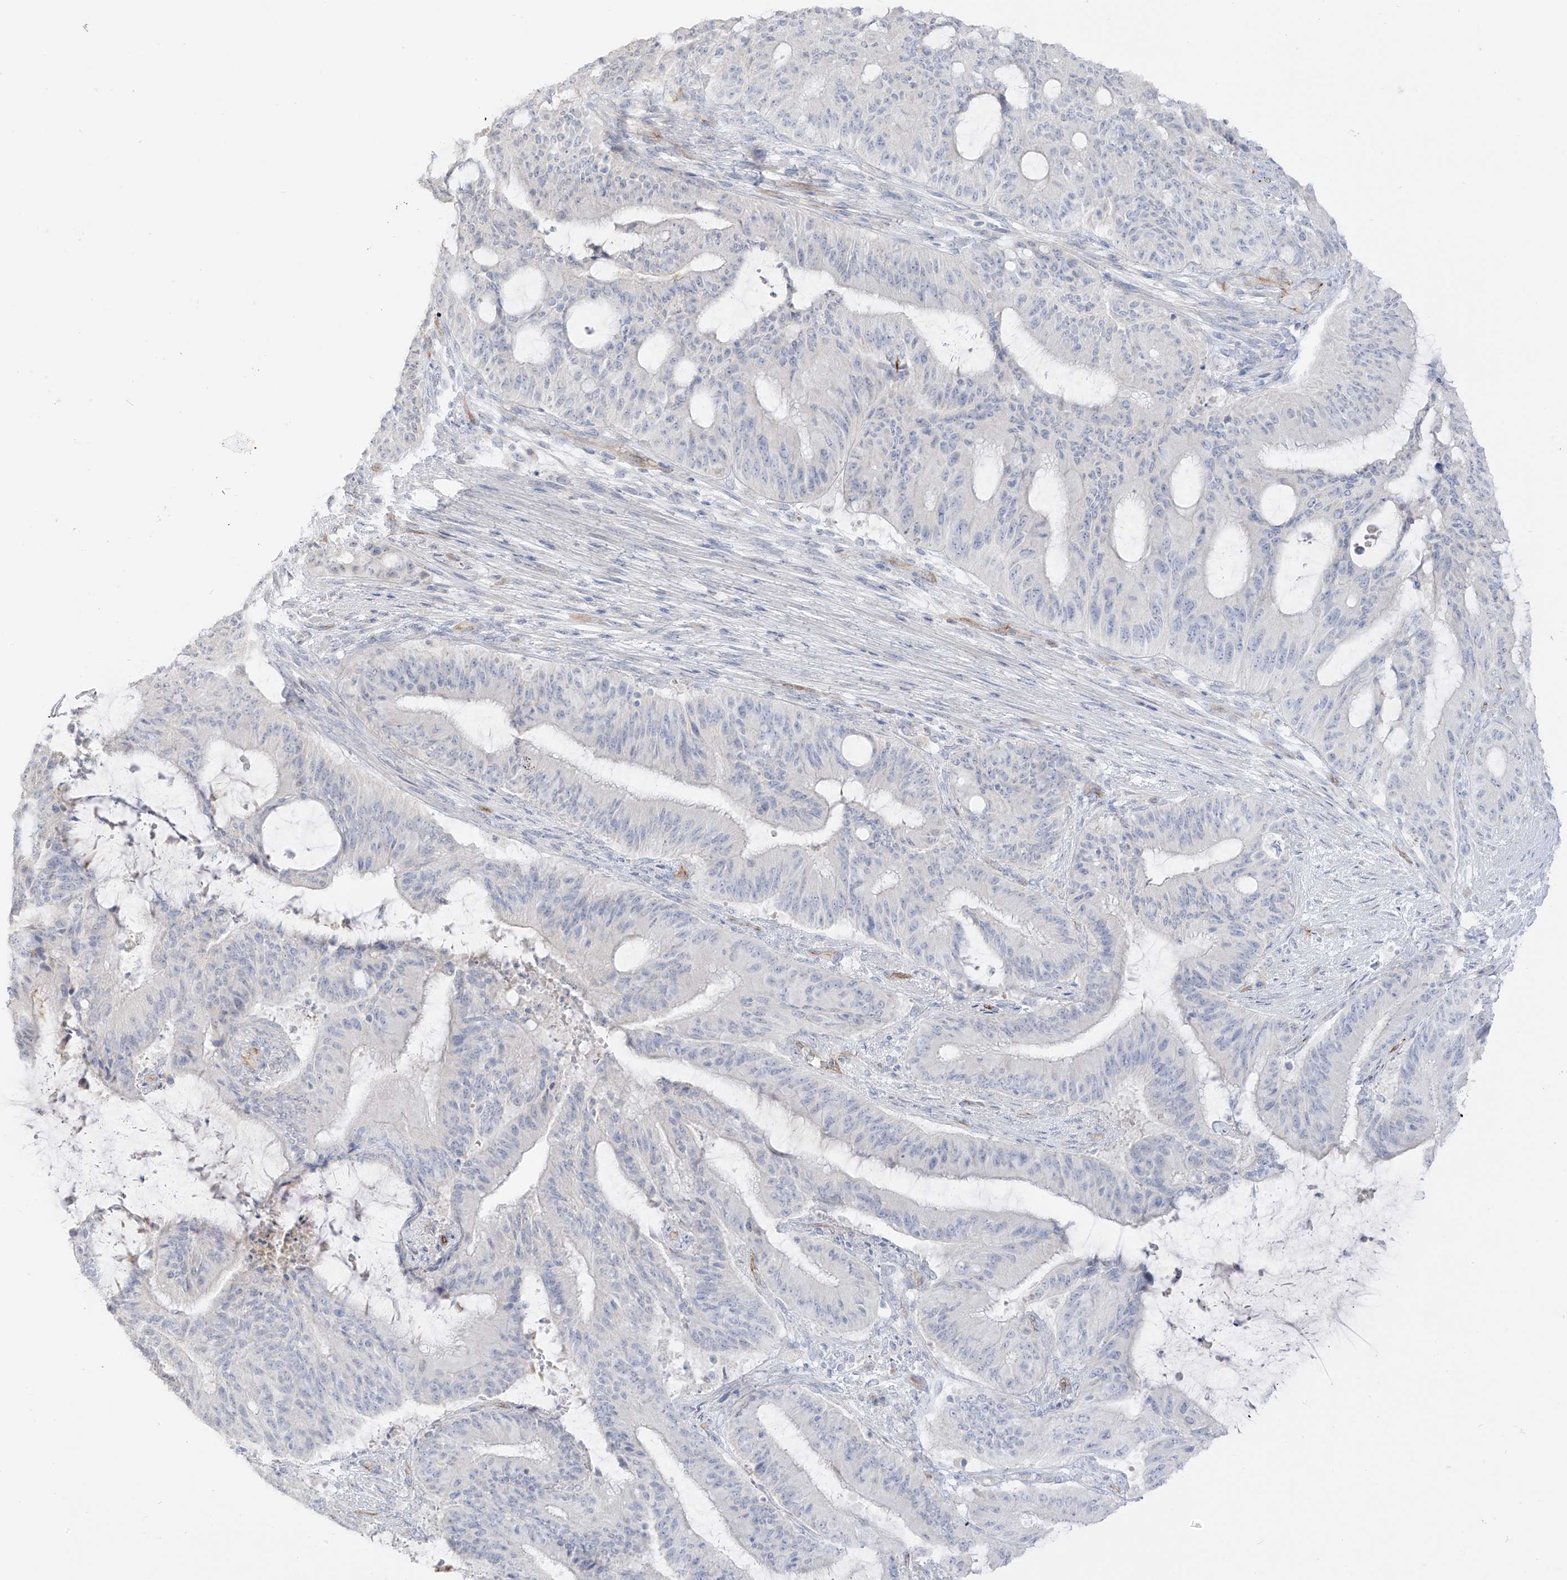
{"staining": {"intensity": "negative", "quantity": "none", "location": "none"}, "tissue": "liver cancer", "cell_type": "Tumor cells", "image_type": "cancer", "snomed": [{"axis": "morphology", "description": "Normal tissue, NOS"}, {"axis": "morphology", "description": "Cholangiocarcinoma"}, {"axis": "topography", "description": "Liver"}, {"axis": "topography", "description": "Peripheral nerve tissue"}], "caption": "Micrograph shows no significant protein staining in tumor cells of cholangiocarcinoma (liver).", "gene": "C11orf87", "patient": {"sex": "female", "age": 73}}